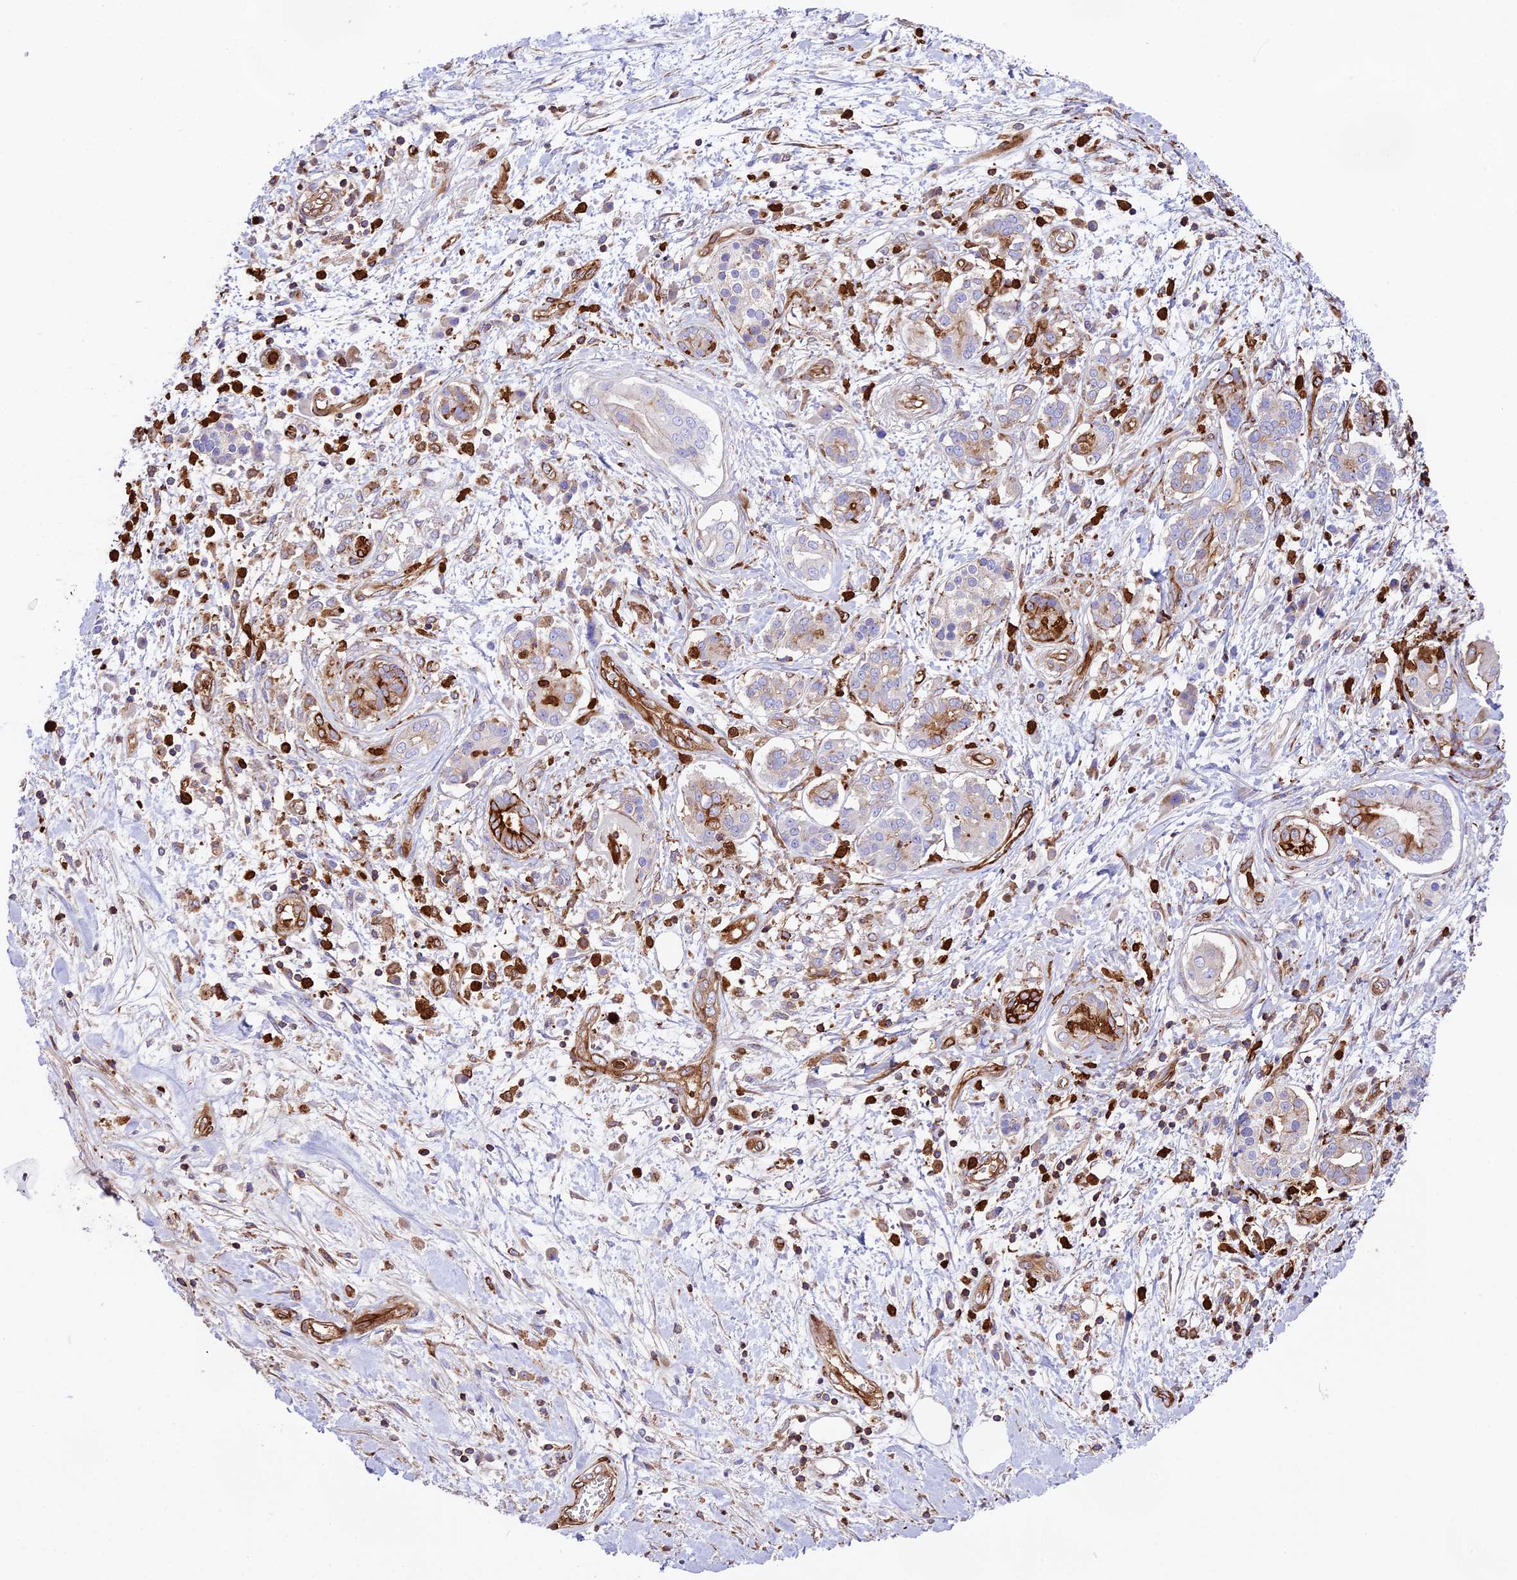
{"staining": {"intensity": "strong", "quantity": "<25%", "location": "cytoplasmic/membranous"}, "tissue": "pancreatic cancer", "cell_type": "Tumor cells", "image_type": "cancer", "snomed": [{"axis": "morphology", "description": "Adenocarcinoma, NOS"}, {"axis": "topography", "description": "Pancreas"}], "caption": "A high-resolution micrograph shows IHC staining of pancreatic adenocarcinoma, which exhibits strong cytoplasmic/membranous positivity in approximately <25% of tumor cells.", "gene": "CD99L2", "patient": {"sex": "female", "age": 73}}